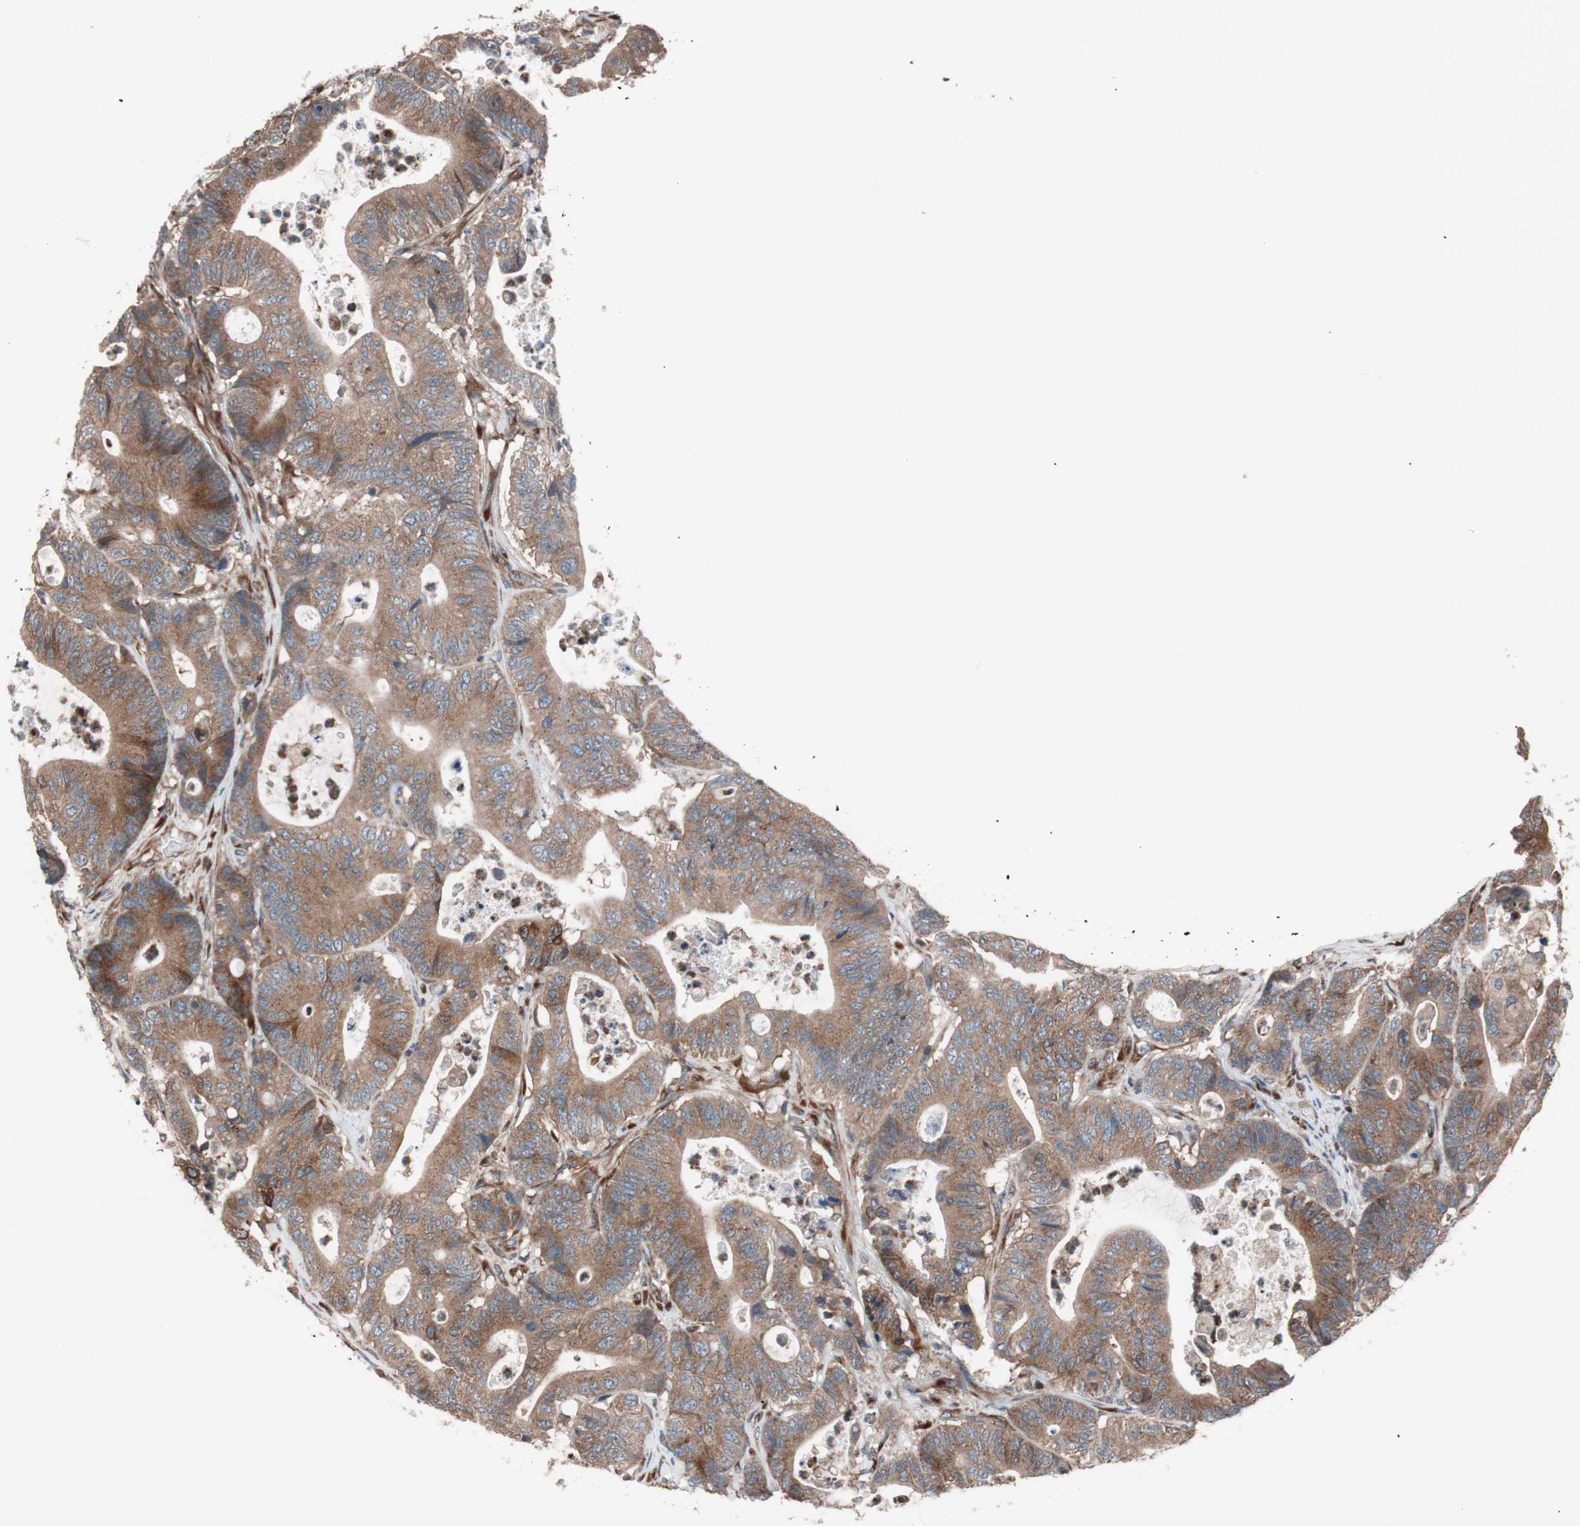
{"staining": {"intensity": "moderate", "quantity": ">75%", "location": "cytoplasmic/membranous"}, "tissue": "colorectal cancer", "cell_type": "Tumor cells", "image_type": "cancer", "snomed": [{"axis": "morphology", "description": "Adenocarcinoma, NOS"}, {"axis": "topography", "description": "Colon"}], "caption": "Immunohistochemical staining of colorectal cancer demonstrates medium levels of moderate cytoplasmic/membranous protein expression in approximately >75% of tumor cells.", "gene": "SEC31A", "patient": {"sex": "female", "age": 84}}